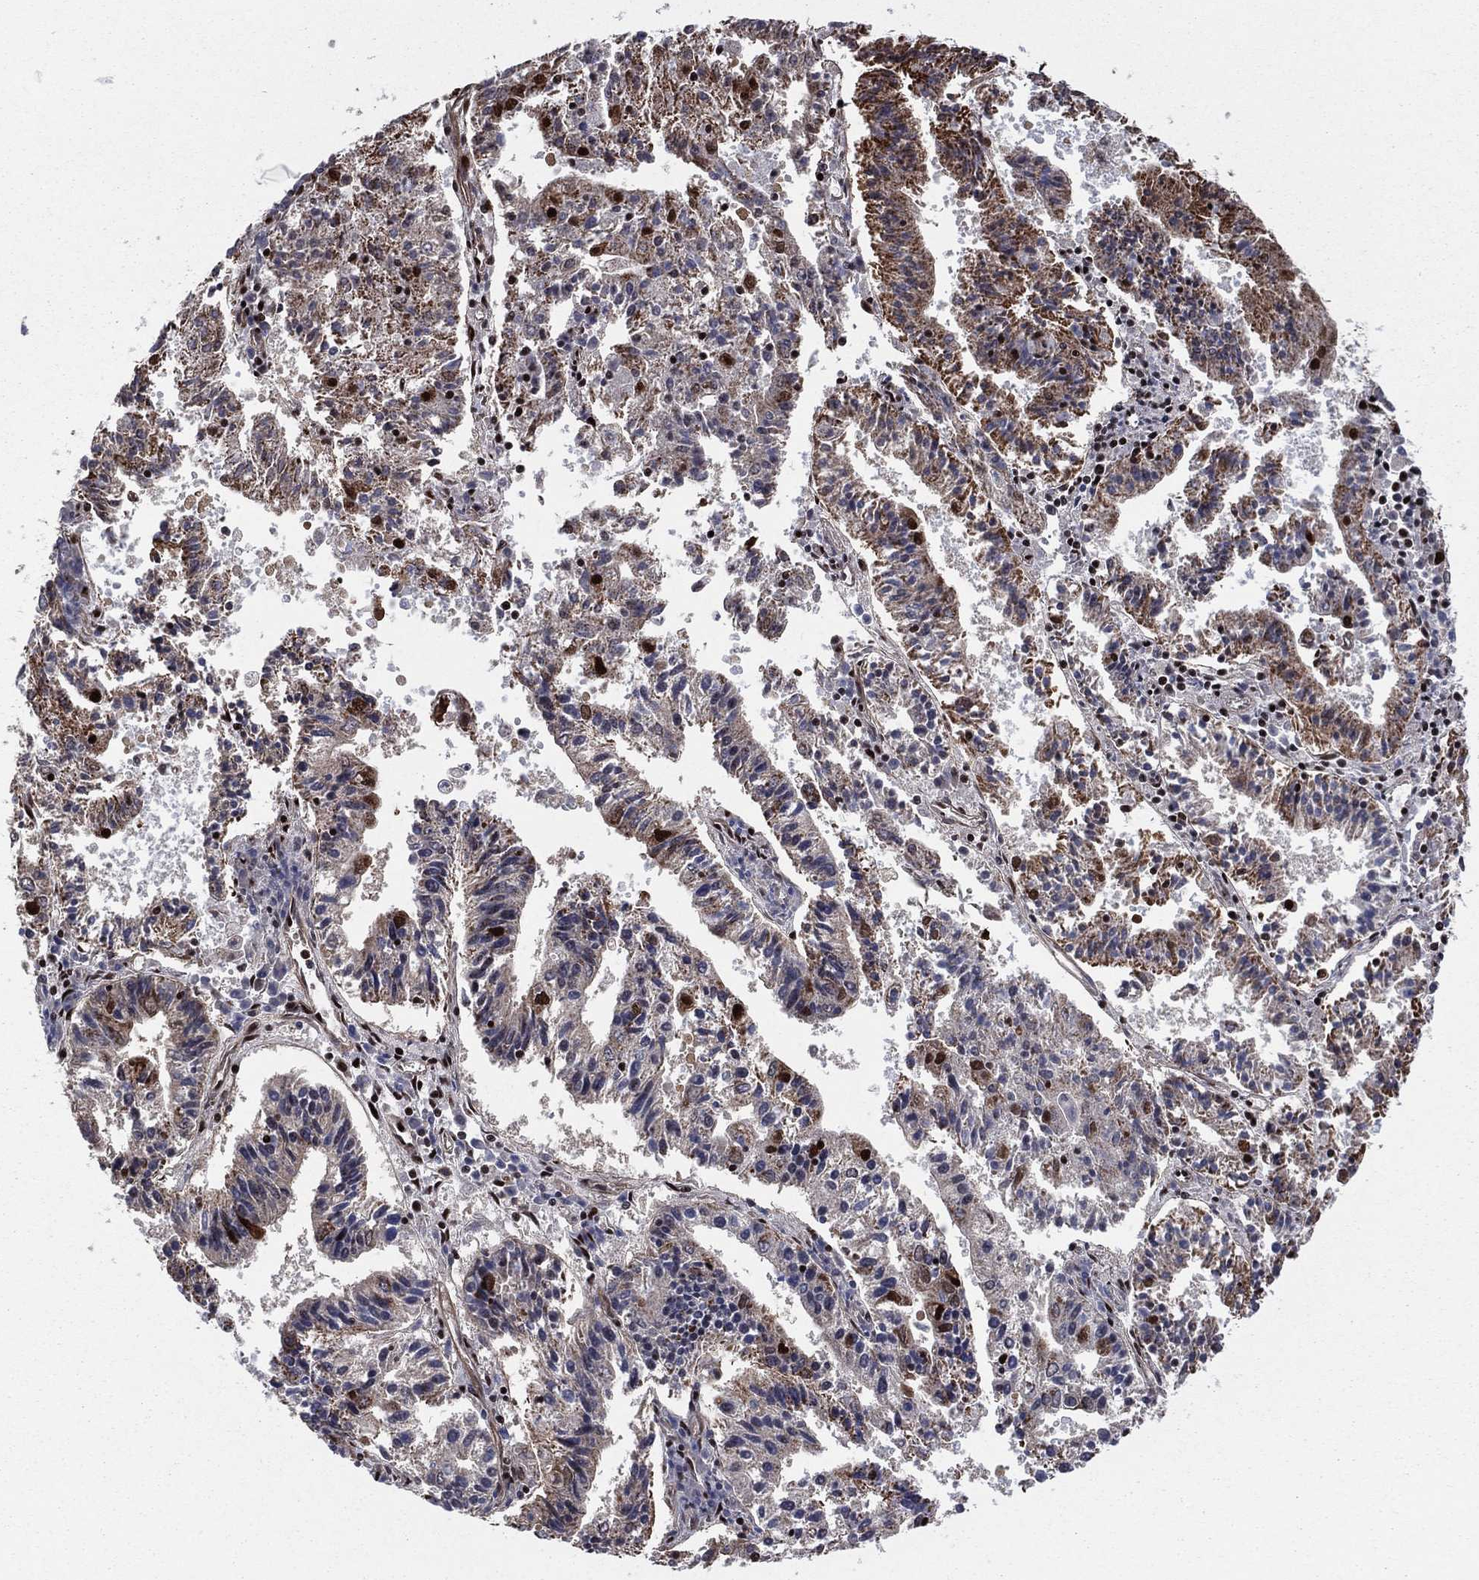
{"staining": {"intensity": "strong", "quantity": "25%-75%", "location": "nuclear"}, "tissue": "endometrial cancer", "cell_type": "Tumor cells", "image_type": "cancer", "snomed": [{"axis": "morphology", "description": "Adenocarcinoma, NOS"}, {"axis": "topography", "description": "Endometrium"}], "caption": "Human endometrial cancer stained with a protein marker reveals strong staining in tumor cells.", "gene": "TP53BP1", "patient": {"sex": "female", "age": 82}}